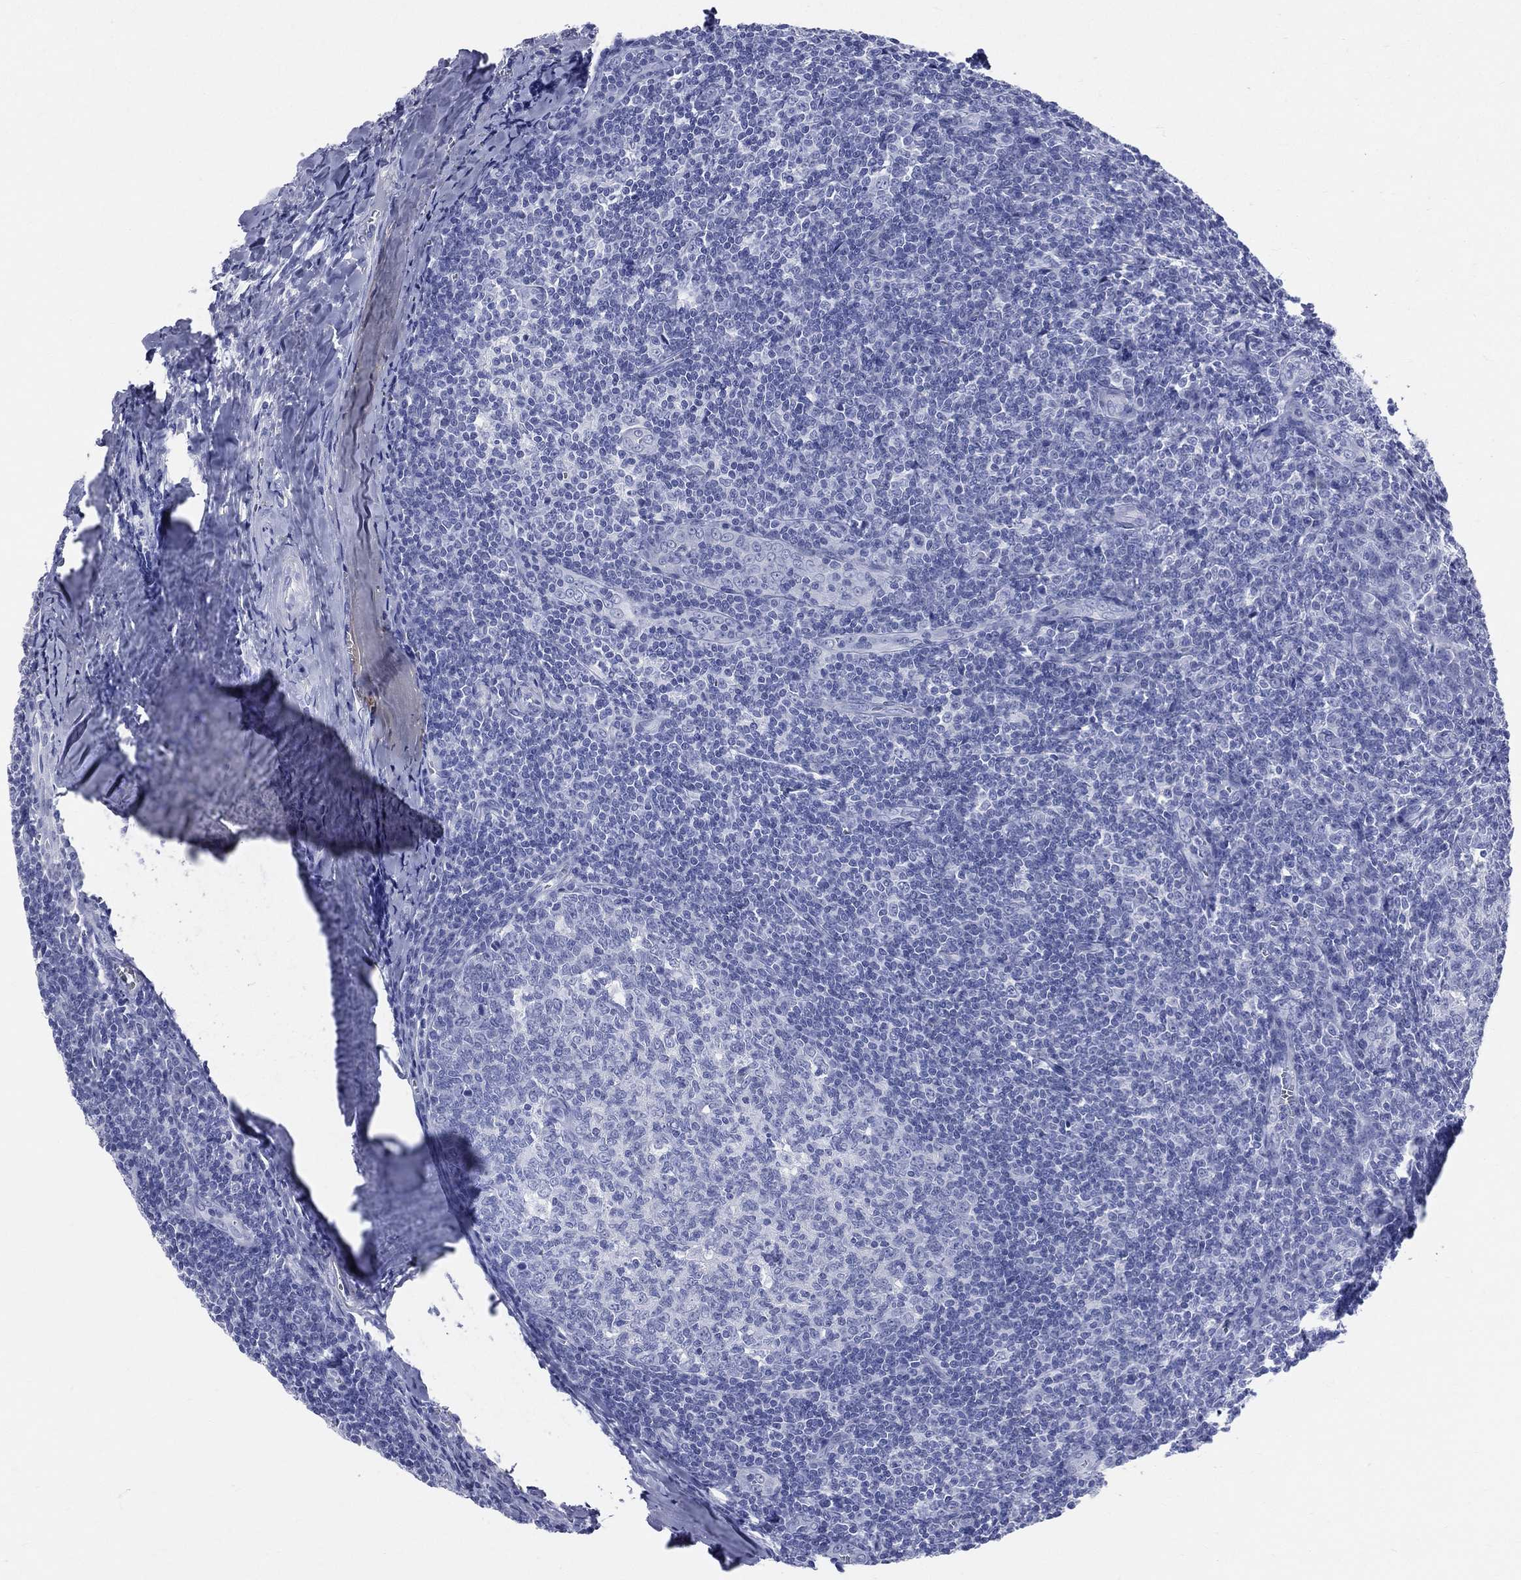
{"staining": {"intensity": "negative", "quantity": "none", "location": "none"}, "tissue": "tonsil", "cell_type": "Germinal center cells", "image_type": "normal", "snomed": [{"axis": "morphology", "description": "Normal tissue, NOS"}, {"axis": "topography", "description": "Tonsil"}], "caption": "IHC micrograph of normal human tonsil stained for a protein (brown), which exhibits no positivity in germinal center cells.", "gene": "SYP", "patient": {"sex": "male", "age": 20}}